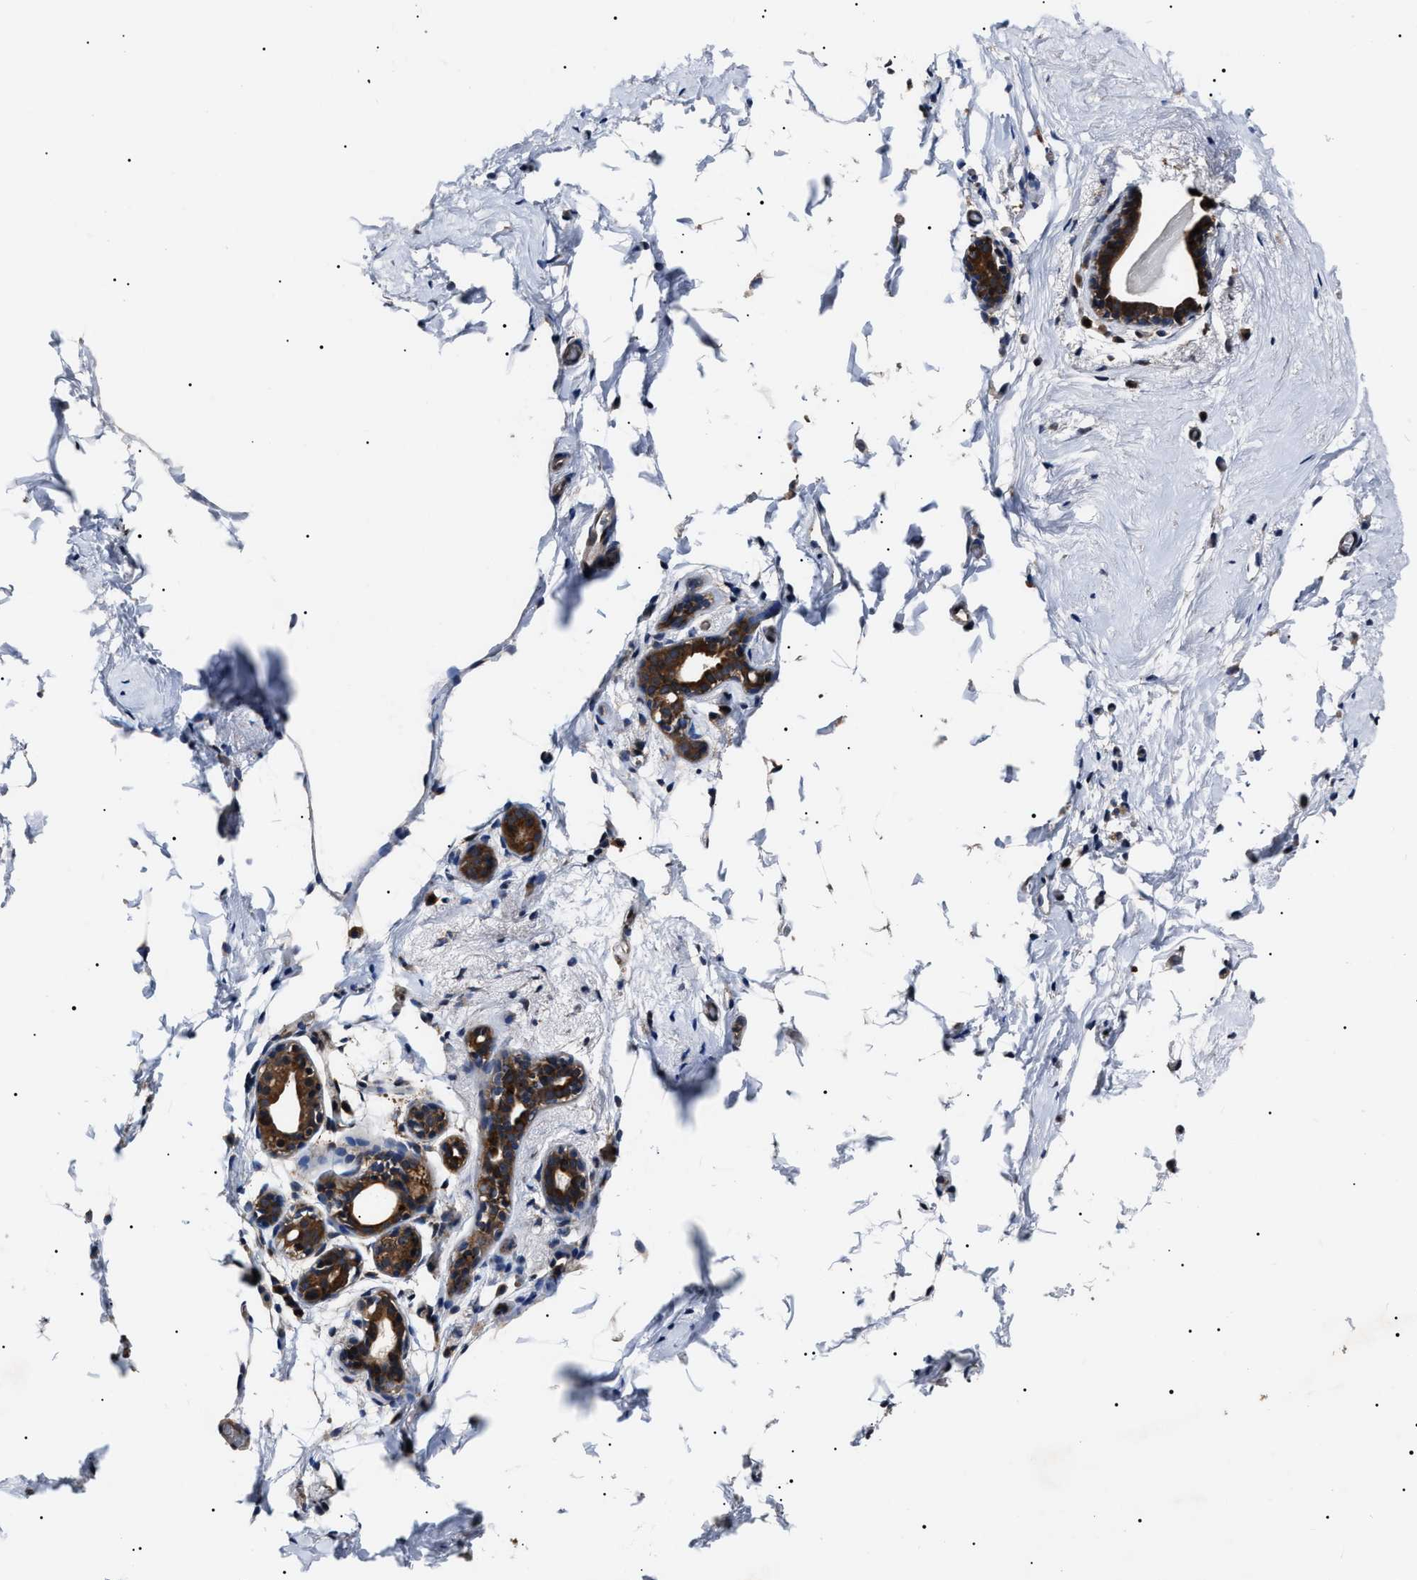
{"staining": {"intensity": "negative", "quantity": "none", "location": "none"}, "tissue": "breast", "cell_type": "Adipocytes", "image_type": "normal", "snomed": [{"axis": "morphology", "description": "Normal tissue, NOS"}, {"axis": "topography", "description": "Breast"}], "caption": "Unremarkable breast was stained to show a protein in brown. There is no significant expression in adipocytes. (DAB immunohistochemistry with hematoxylin counter stain).", "gene": "CCT8", "patient": {"sex": "female", "age": 62}}